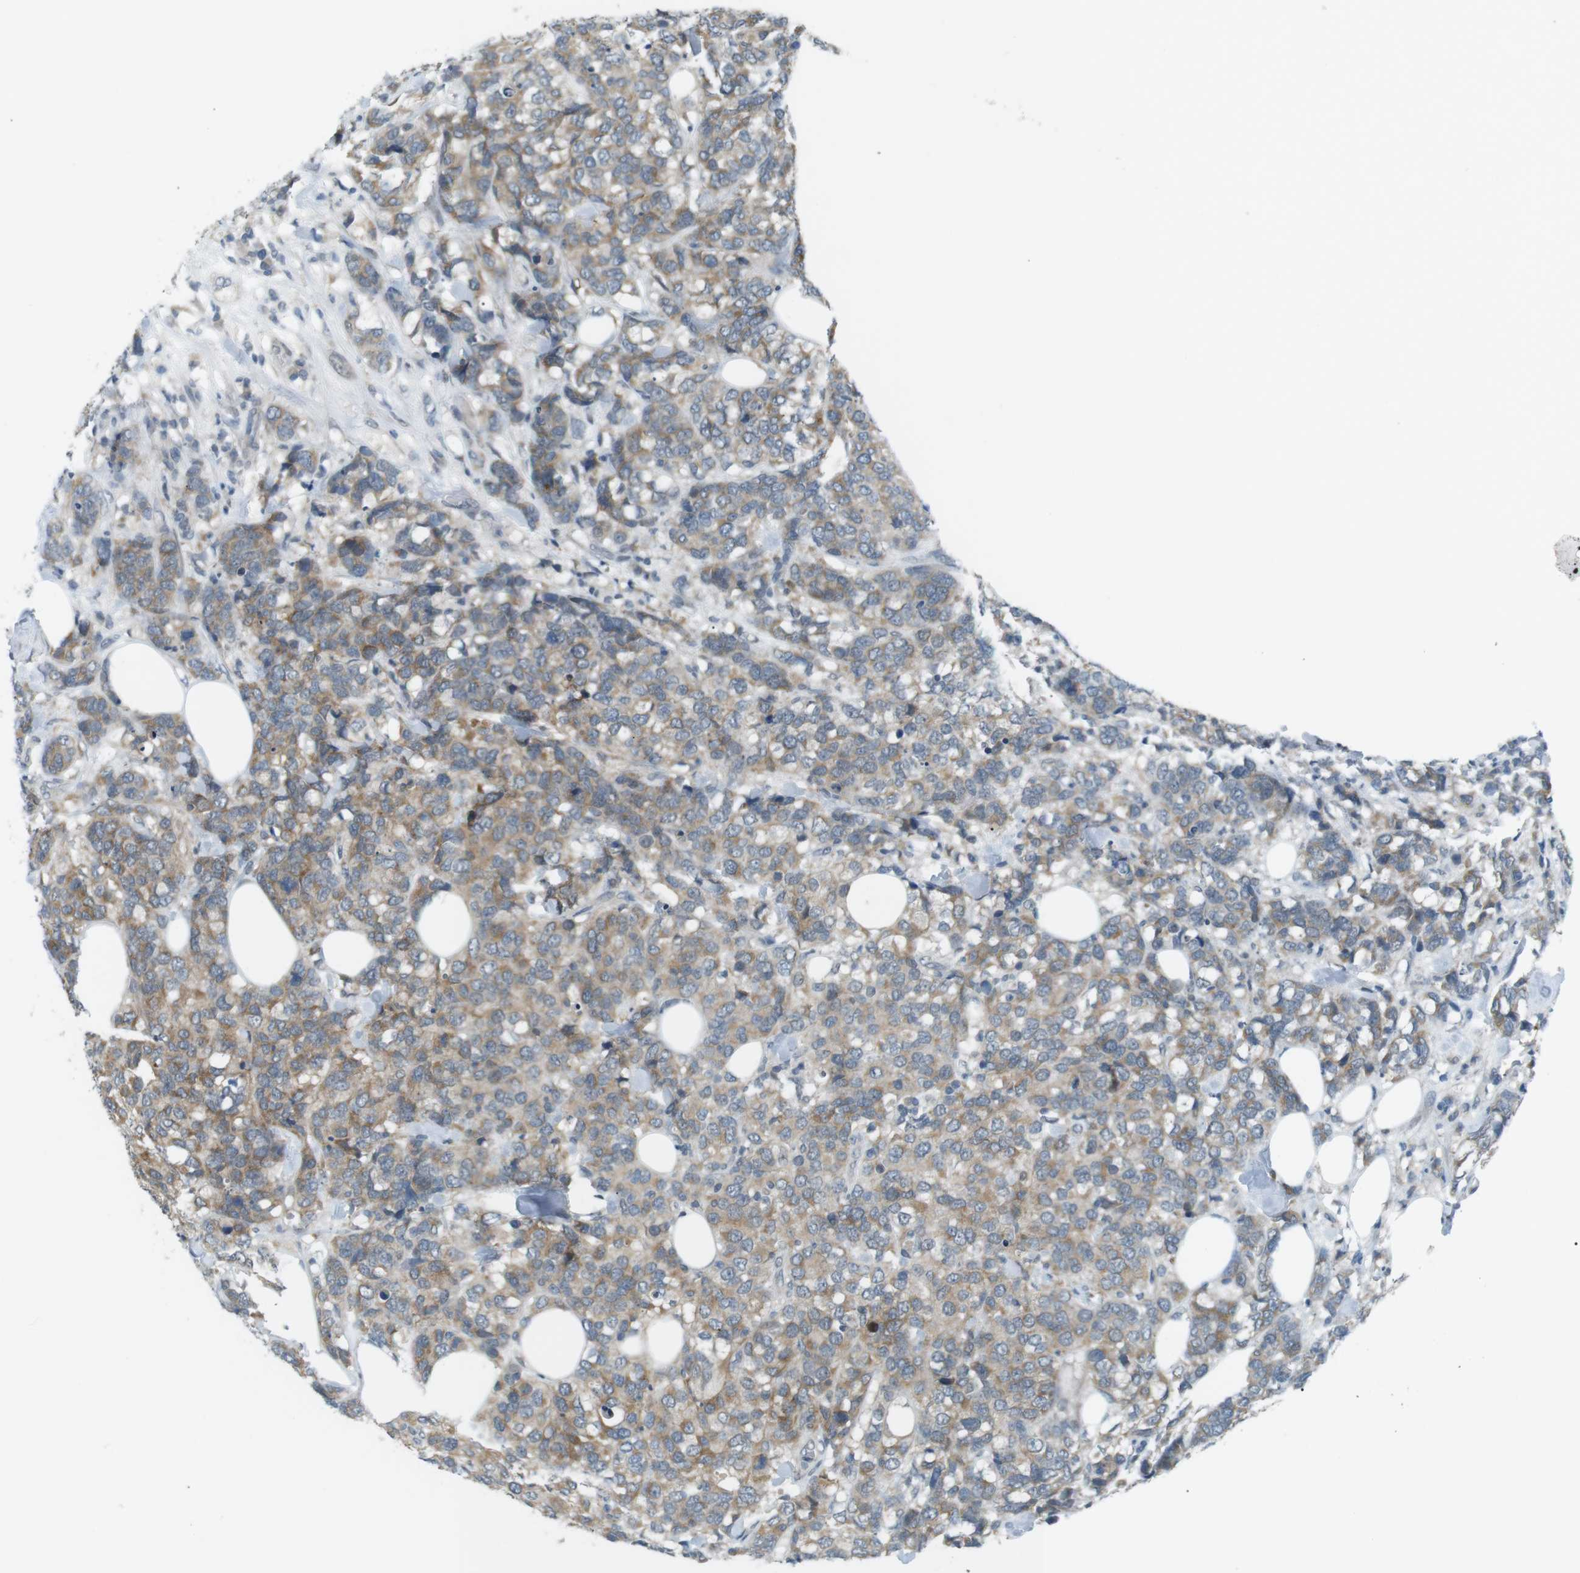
{"staining": {"intensity": "weak", "quantity": ">75%", "location": "cytoplasmic/membranous"}, "tissue": "breast cancer", "cell_type": "Tumor cells", "image_type": "cancer", "snomed": [{"axis": "morphology", "description": "Lobular carcinoma"}, {"axis": "topography", "description": "Breast"}], "caption": "A high-resolution photomicrograph shows immunohistochemistry (IHC) staining of lobular carcinoma (breast), which shows weak cytoplasmic/membranous expression in about >75% of tumor cells.", "gene": "RTN3", "patient": {"sex": "female", "age": 59}}